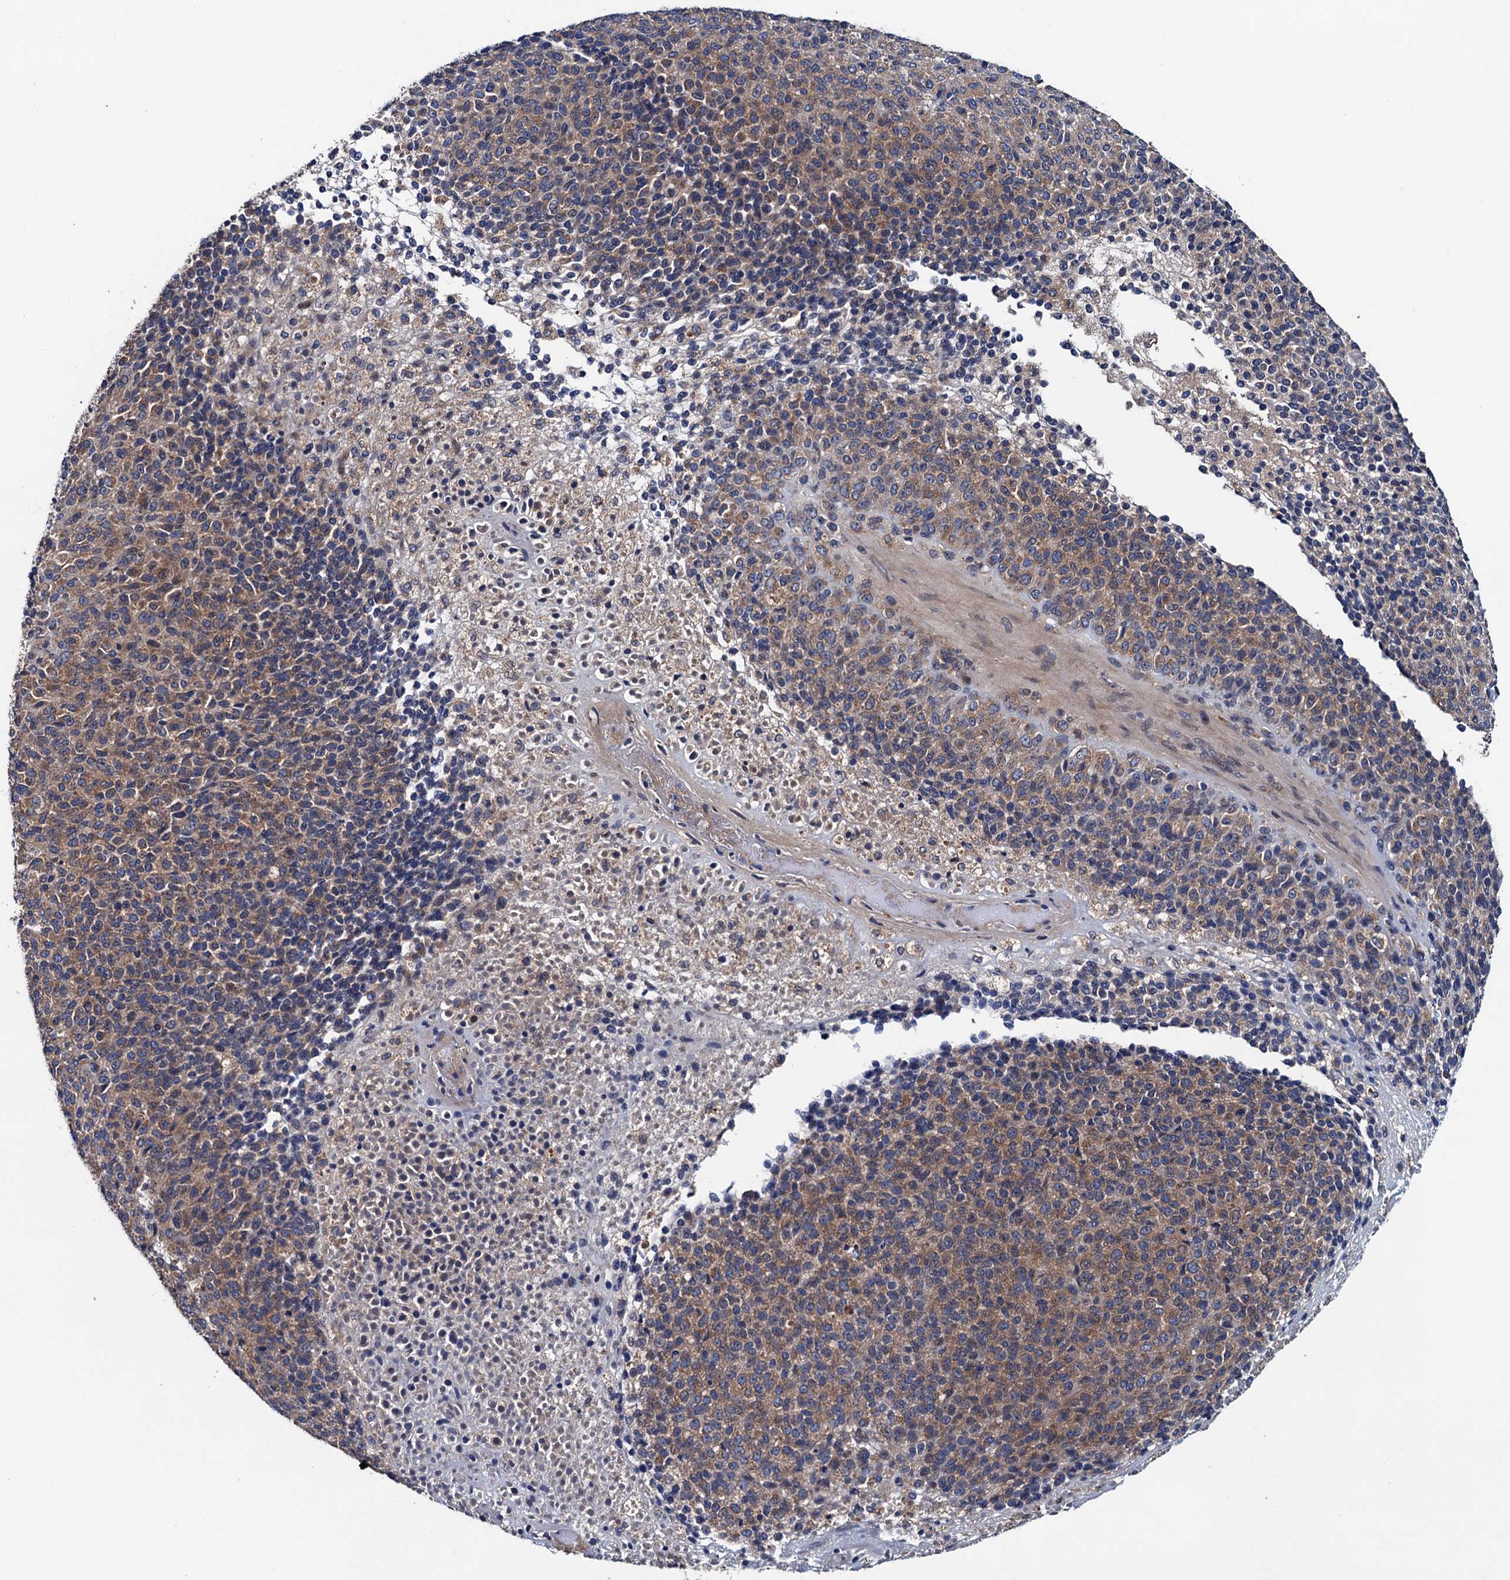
{"staining": {"intensity": "moderate", "quantity": ">75%", "location": "cytoplasmic/membranous"}, "tissue": "melanoma", "cell_type": "Tumor cells", "image_type": "cancer", "snomed": [{"axis": "morphology", "description": "Malignant melanoma, Metastatic site"}, {"axis": "topography", "description": "Brain"}], "caption": "Immunohistochemistry (IHC) (DAB) staining of malignant melanoma (metastatic site) shows moderate cytoplasmic/membranous protein positivity in approximately >75% of tumor cells.", "gene": "BLTP3B", "patient": {"sex": "female", "age": 56}}